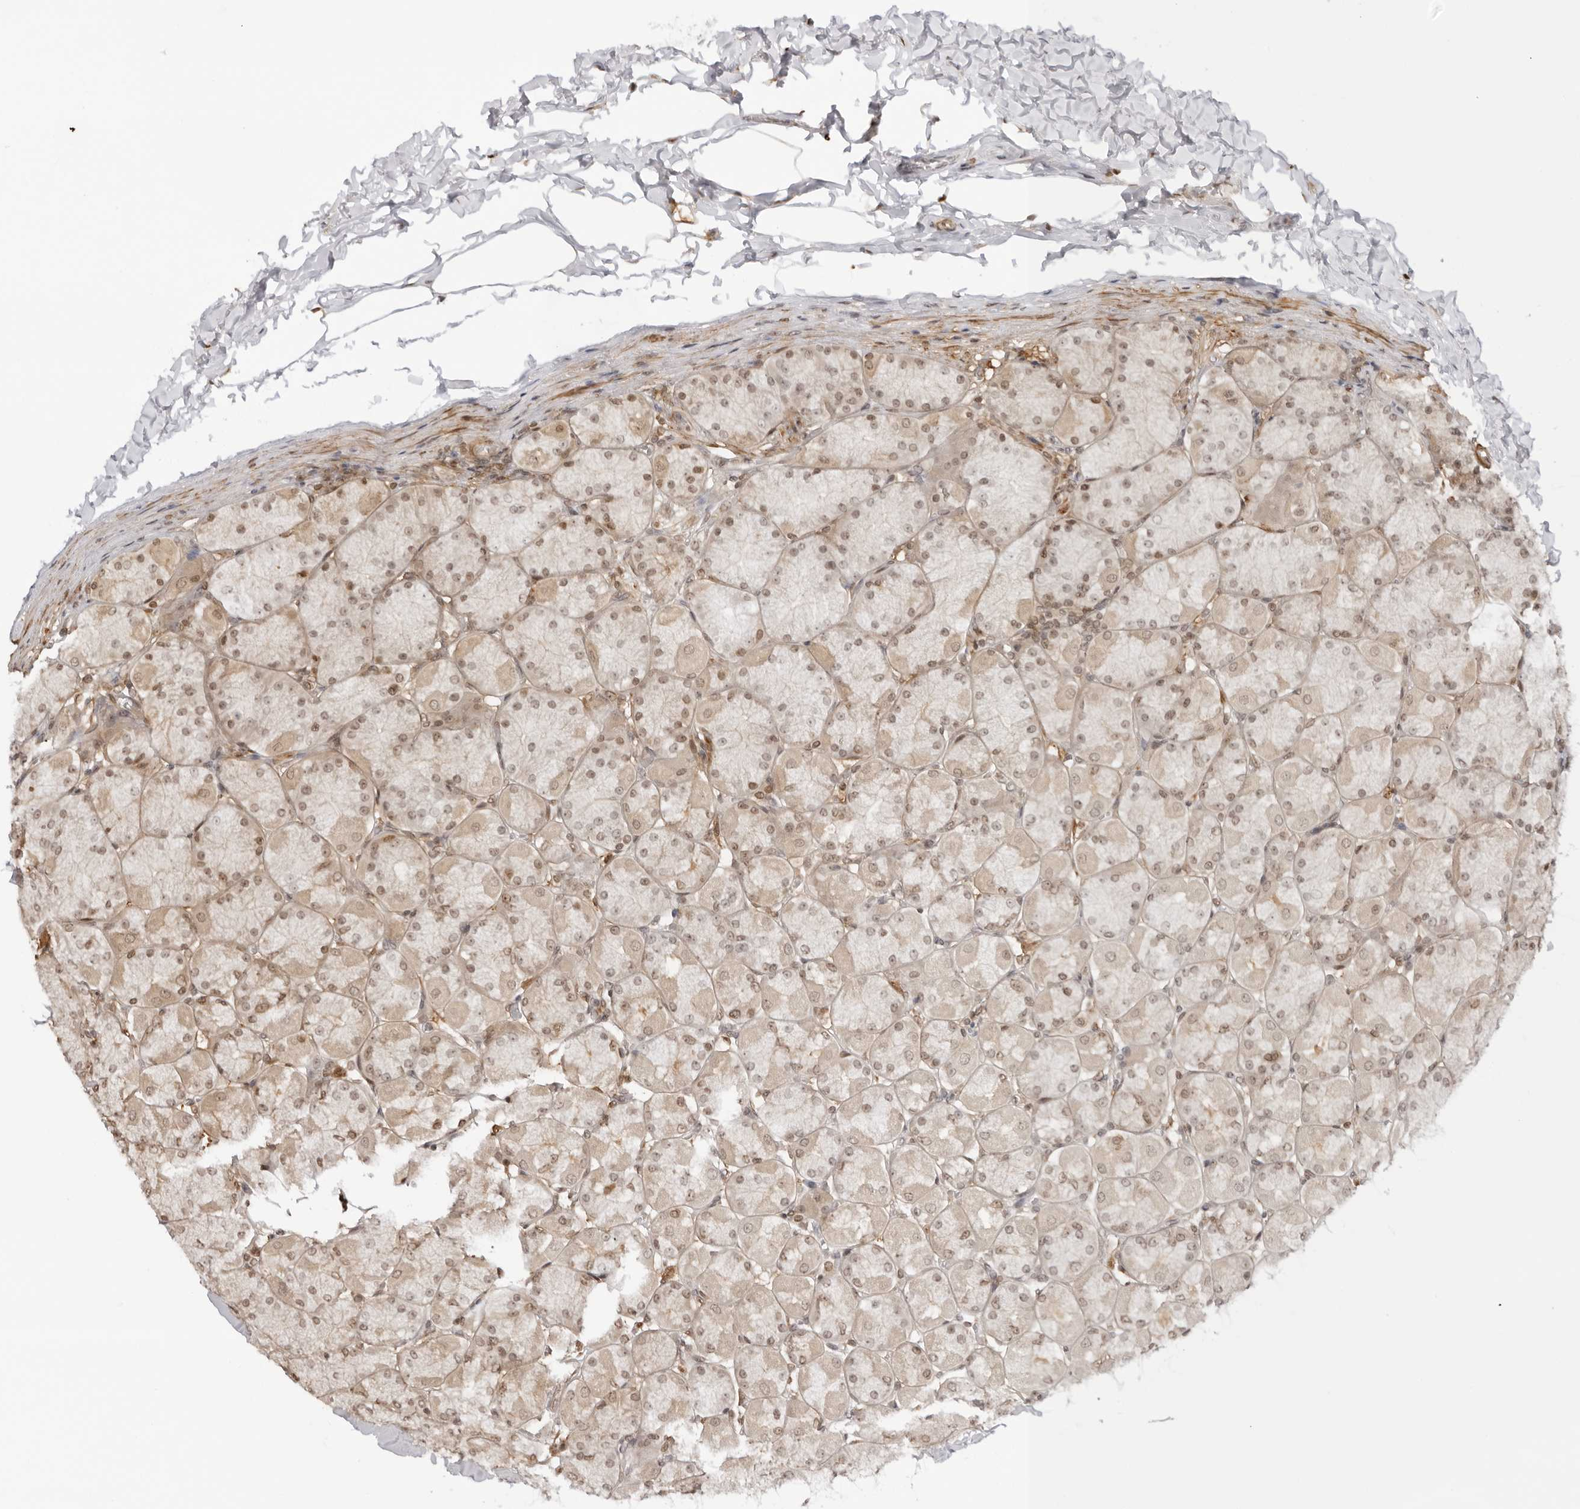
{"staining": {"intensity": "weak", "quantity": "25%-75%", "location": "nuclear"}, "tissue": "stomach", "cell_type": "Glandular cells", "image_type": "normal", "snomed": [{"axis": "morphology", "description": "Normal tissue, NOS"}, {"axis": "topography", "description": "Stomach, upper"}], "caption": "Immunohistochemistry histopathology image of normal human stomach stained for a protein (brown), which shows low levels of weak nuclear expression in about 25%-75% of glandular cells.", "gene": "RNF146", "patient": {"sex": "female", "age": 56}}